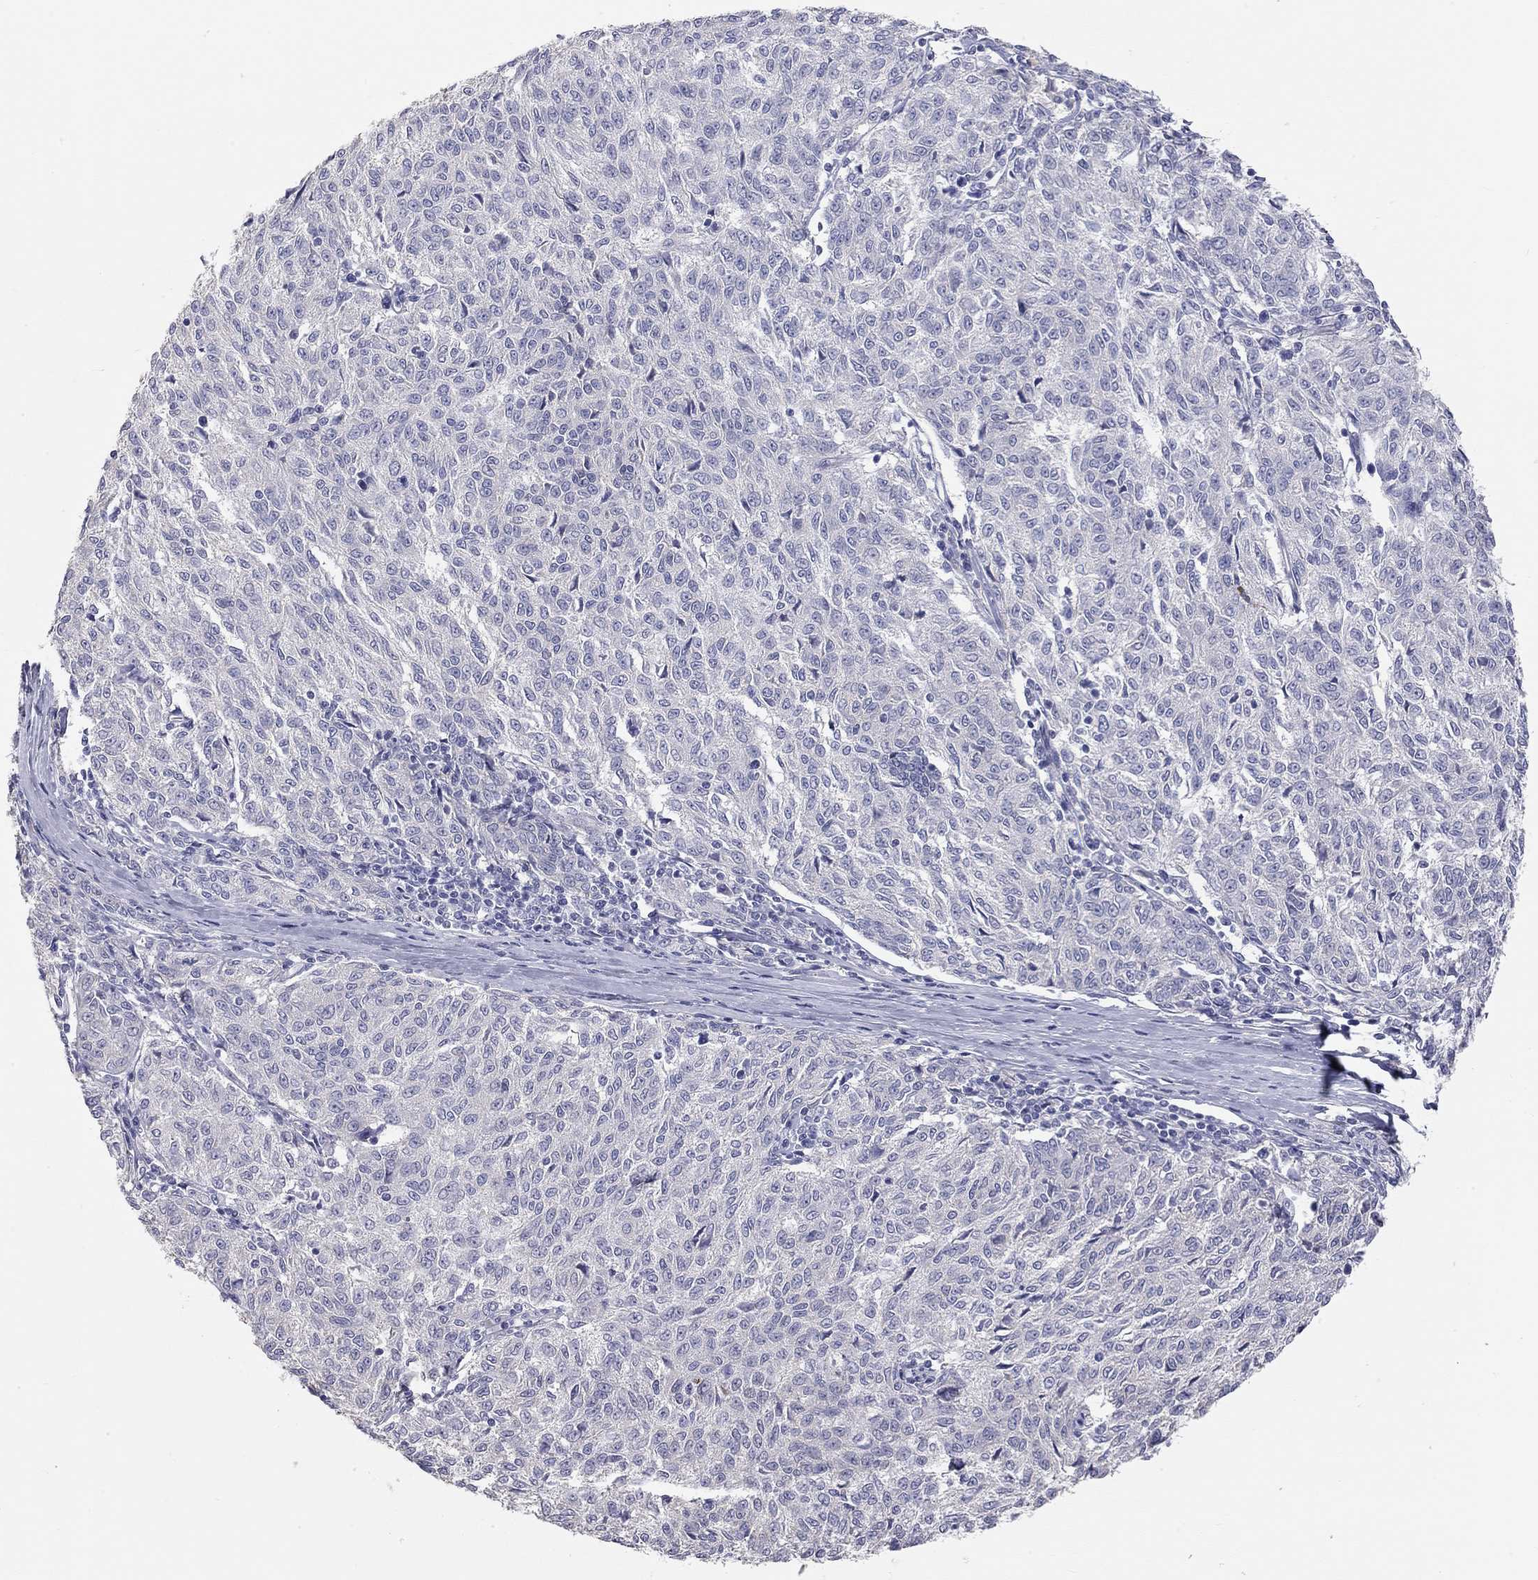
{"staining": {"intensity": "negative", "quantity": "none", "location": "none"}, "tissue": "melanoma", "cell_type": "Tumor cells", "image_type": "cancer", "snomed": [{"axis": "morphology", "description": "Malignant melanoma, NOS"}, {"axis": "topography", "description": "Skin"}], "caption": "High magnification brightfield microscopy of melanoma stained with DAB (3,3'-diaminobenzidine) (brown) and counterstained with hematoxylin (blue): tumor cells show no significant expression. (DAB (3,3'-diaminobenzidine) immunohistochemistry visualized using brightfield microscopy, high magnification).", "gene": "PAPSS2", "patient": {"sex": "female", "age": 72}}